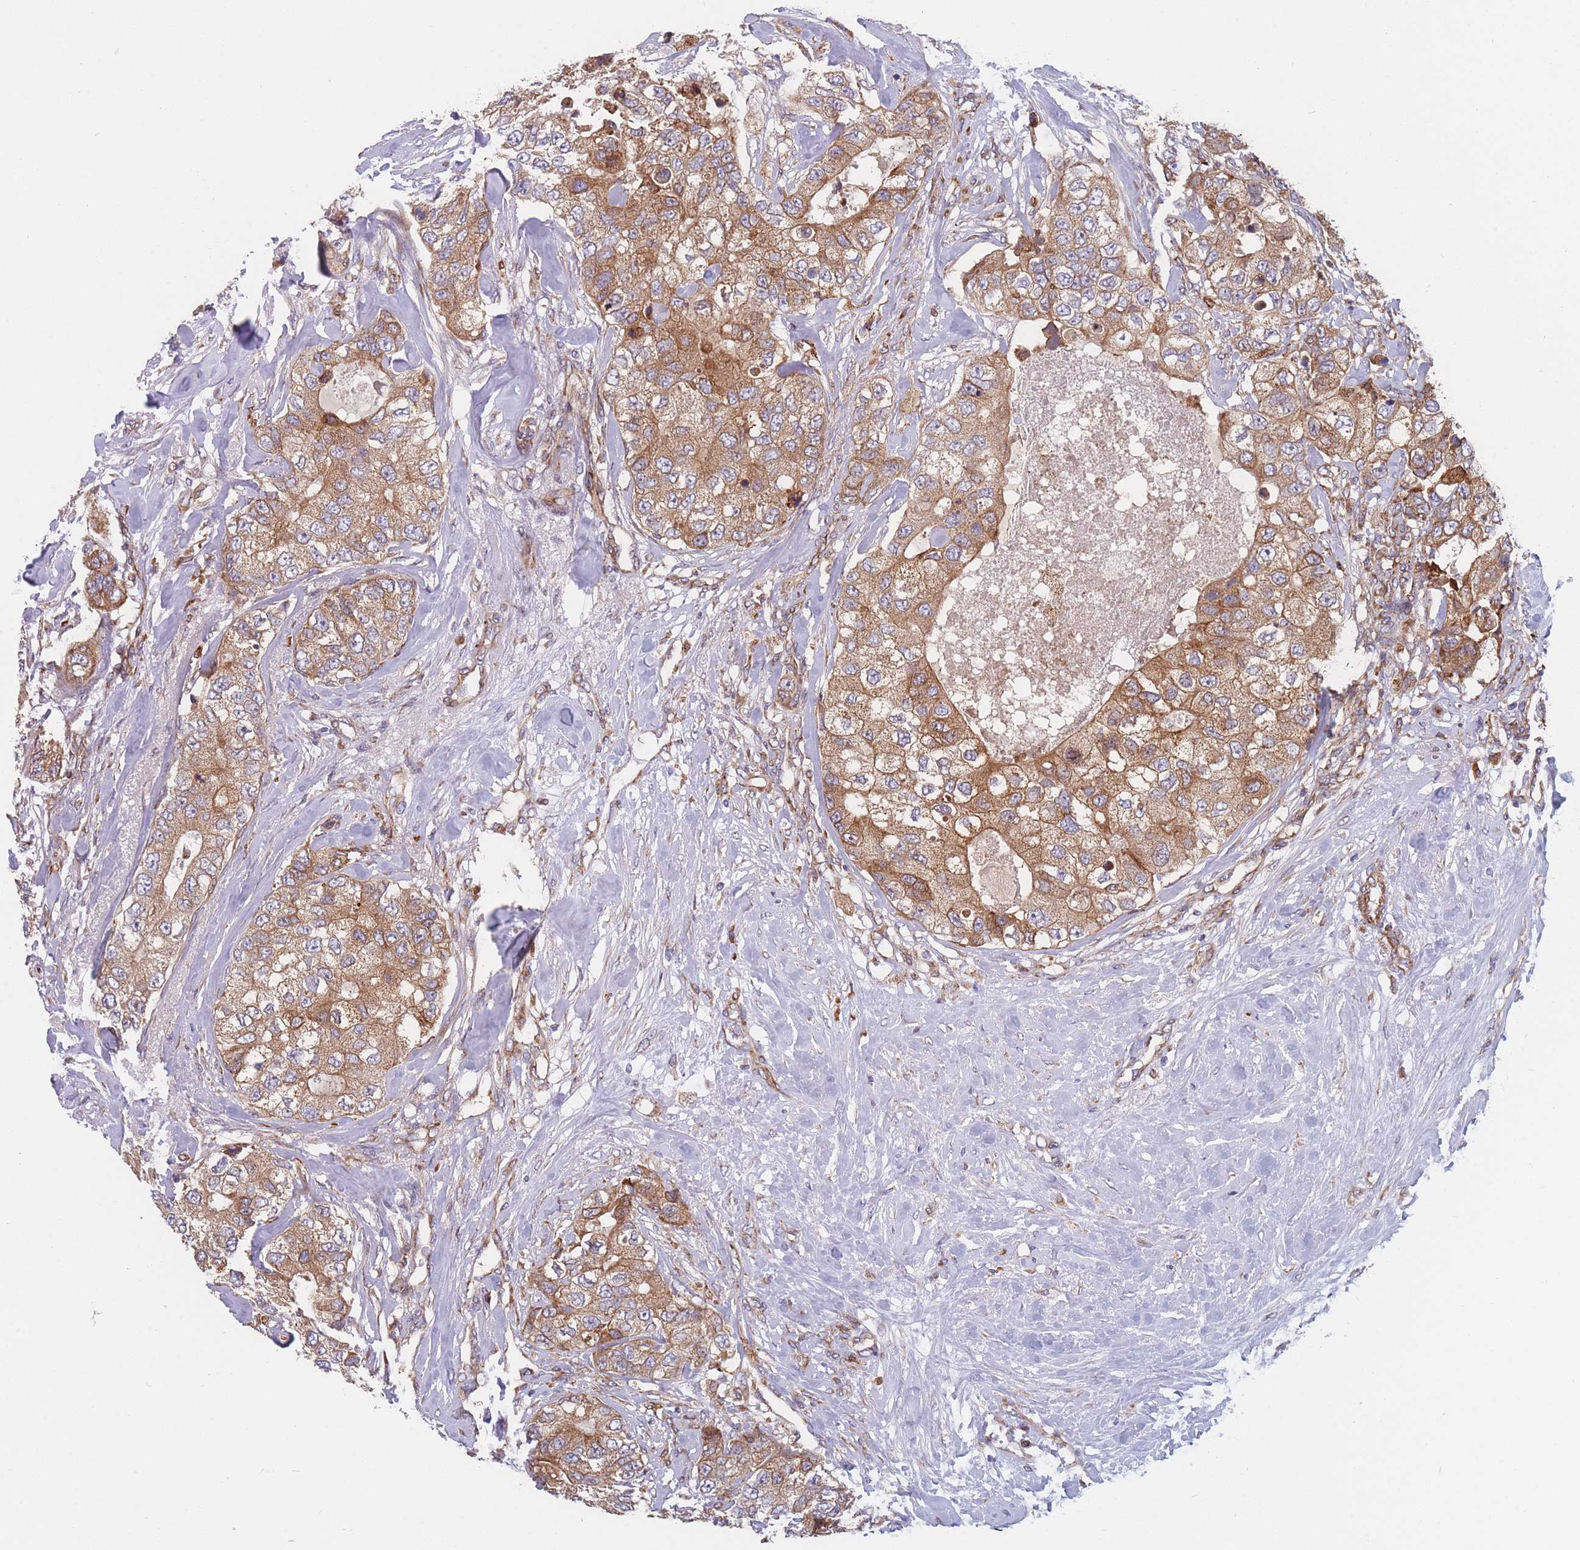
{"staining": {"intensity": "moderate", "quantity": ">75%", "location": "cytoplasmic/membranous"}, "tissue": "breast cancer", "cell_type": "Tumor cells", "image_type": "cancer", "snomed": [{"axis": "morphology", "description": "Duct carcinoma"}, {"axis": "topography", "description": "Breast"}], "caption": "DAB immunohistochemical staining of human infiltrating ductal carcinoma (breast) exhibits moderate cytoplasmic/membranous protein positivity in approximately >75% of tumor cells.", "gene": "TMEM131L", "patient": {"sex": "female", "age": 62}}